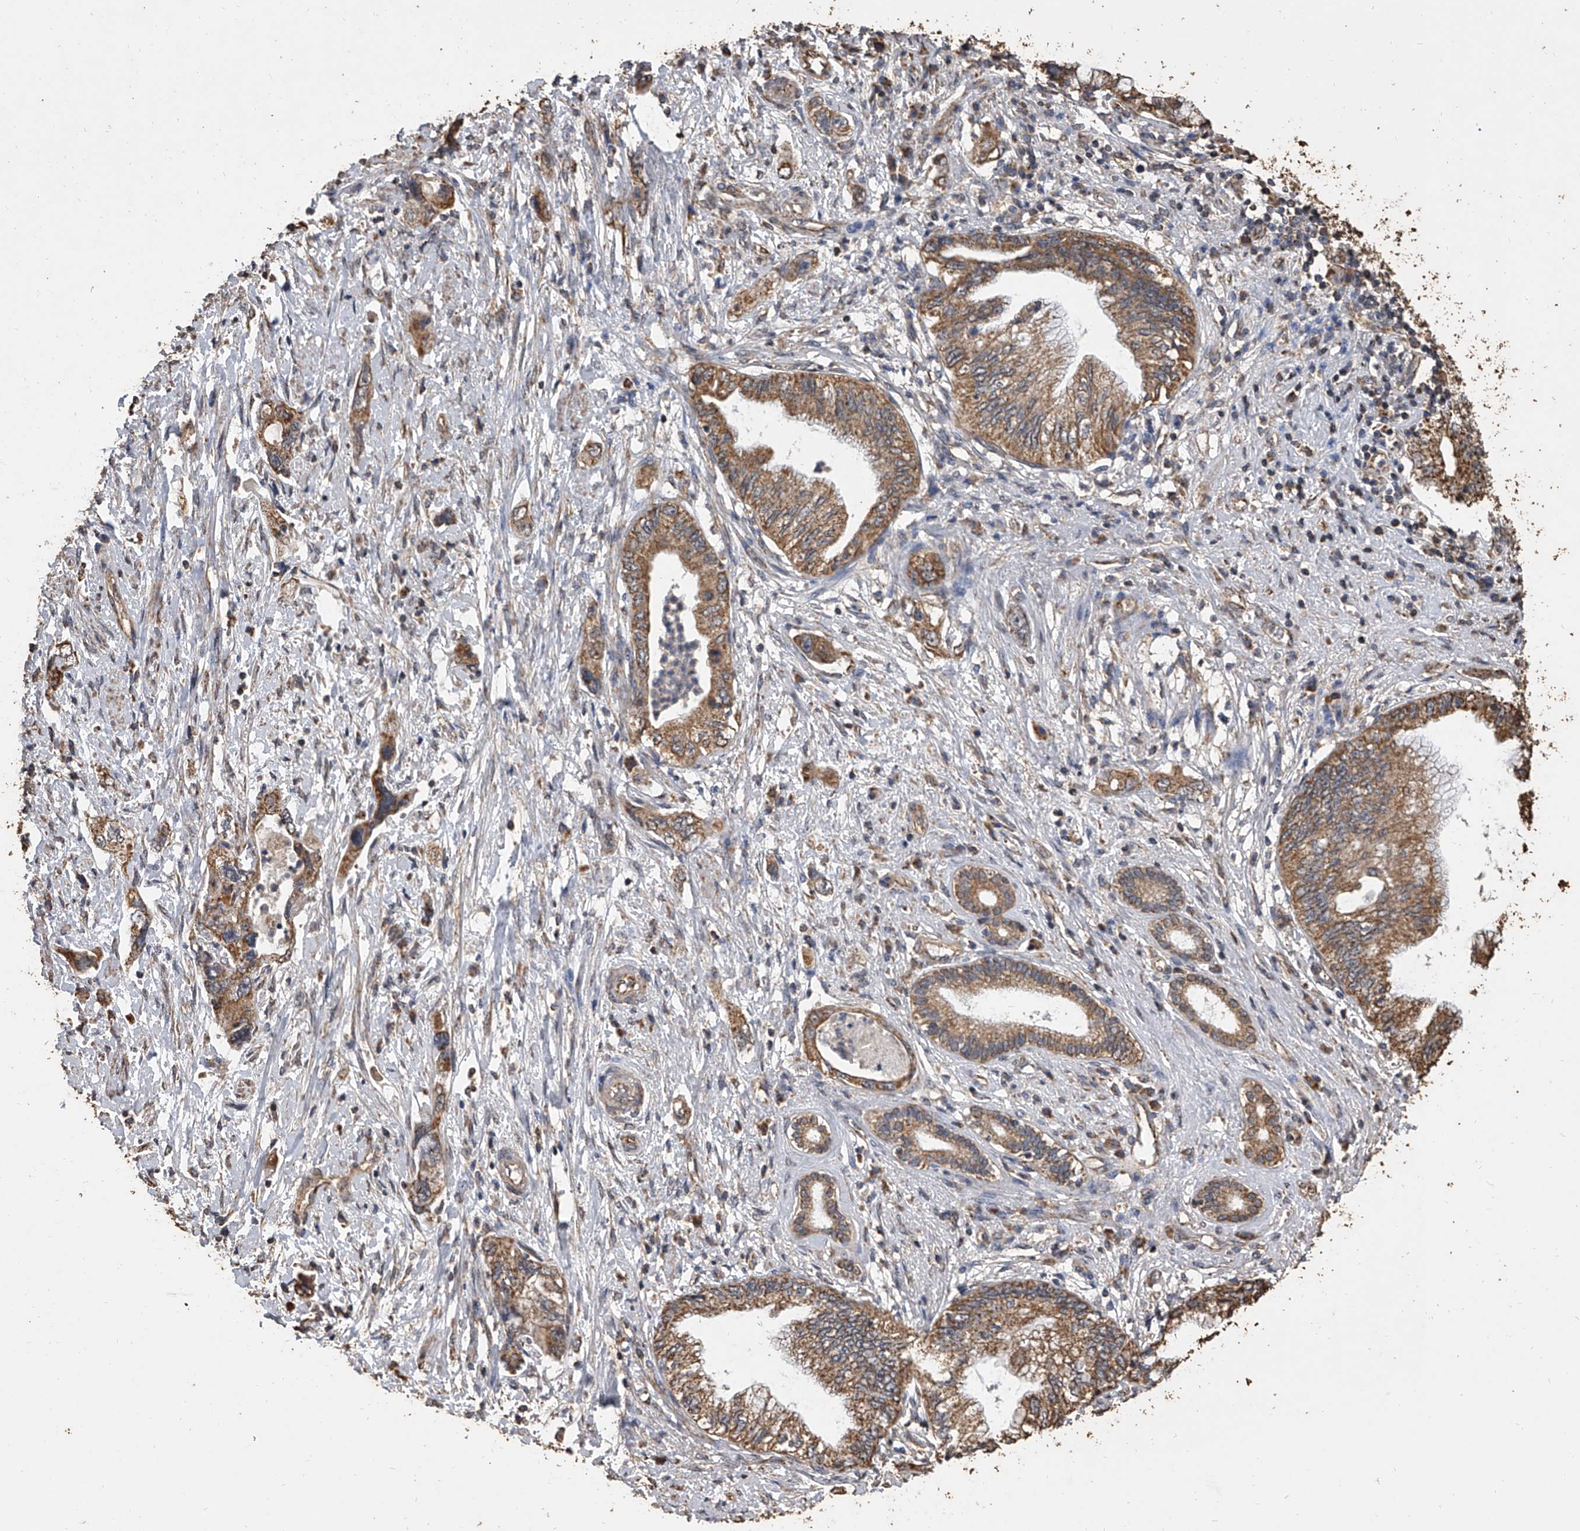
{"staining": {"intensity": "moderate", "quantity": ">75%", "location": "cytoplasmic/membranous"}, "tissue": "pancreatic cancer", "cell_type": "Tumor cells", "image_type": "cancer", "snomed": [{"axis": "morphology", "description": "Adenocarcinoma, NOS"}, {"axis": "topography", "description": "Pancreas"}], "caption": "Immunohistochemical staining of pancreatic cancer (adenocarcinoma) demonstrates medium levels of moderate cytoplasmic/membranous staining in about >75% of tumor cells.", "gene": "MRPL28", "patient": {"sex": "female", "age": 73}}